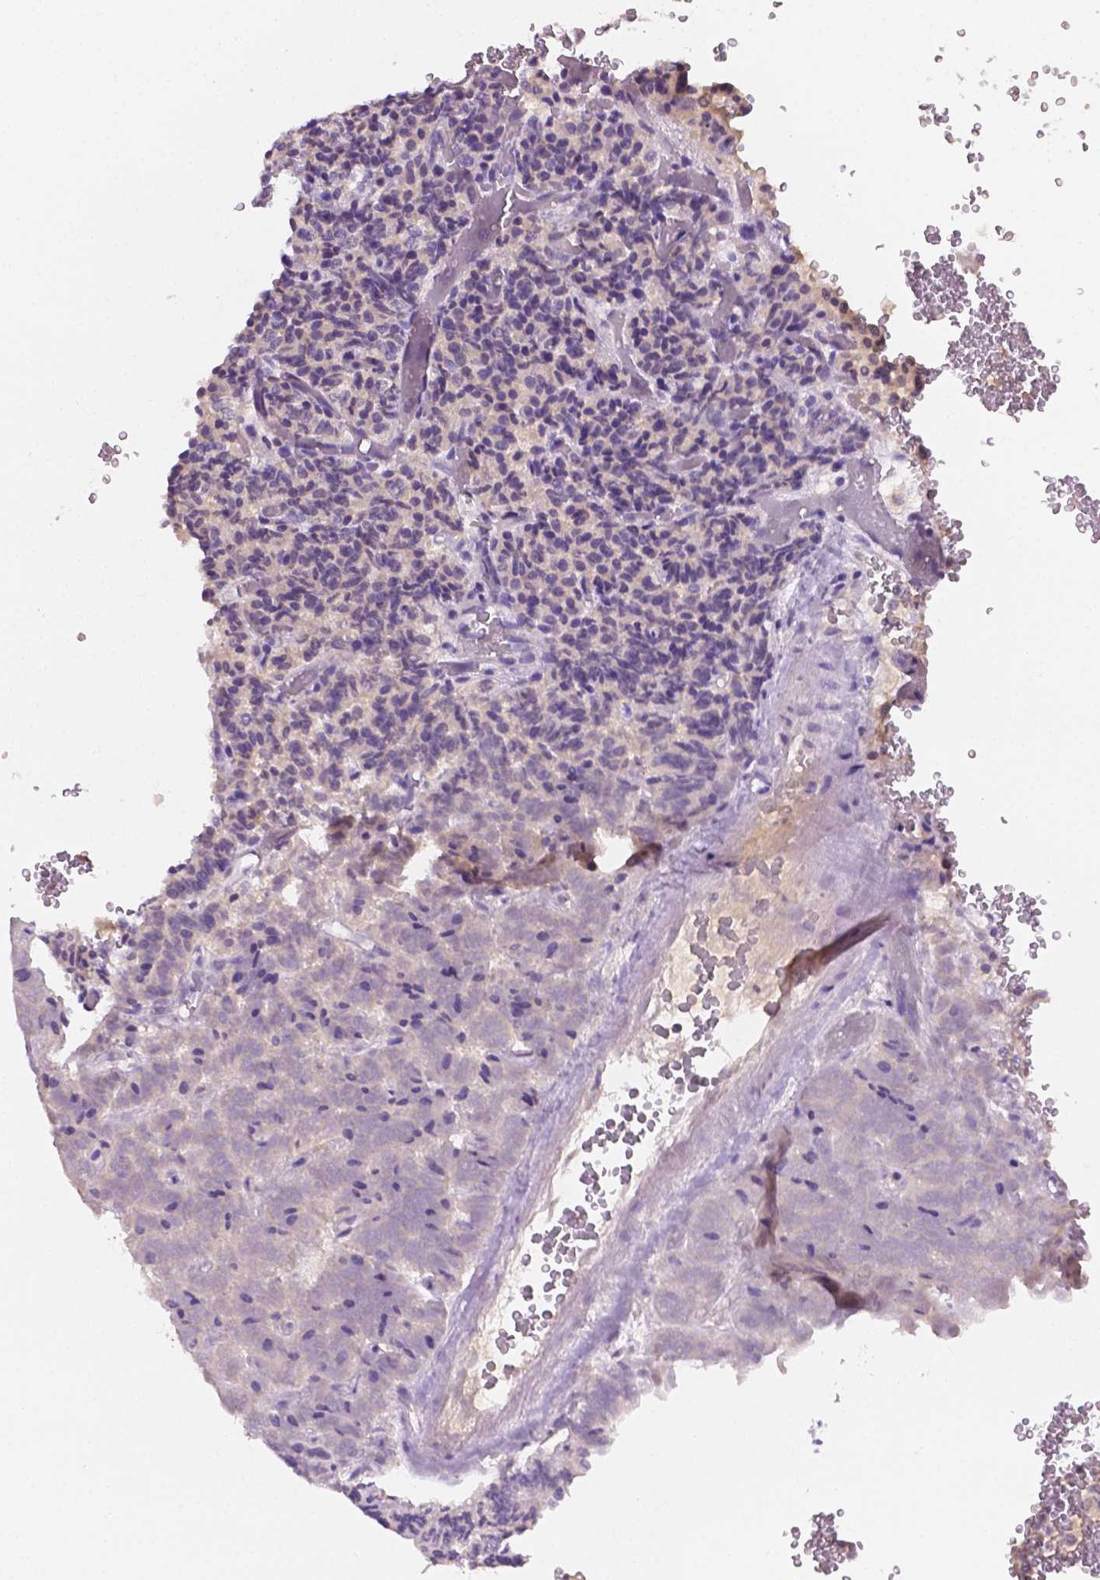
{"staining": {"intensity": "negative", "quantity": "none", "location": "none"}, "tissue": "carcinoid", "cell_type": "Tumor cells", "image_type": "cancer", "snomed": [{"axis": "morphology", "description": "Carcinoid, malignant, NOS"}, {"axis": "topography", "description": "Pancreas"}], "caption": "This is a photomicrograph of IHC staining of malignant carcinoid, which shows no expression in tumor cells.", "gene": "MROH6", "patient": {"sex": "male", "age": 36}}